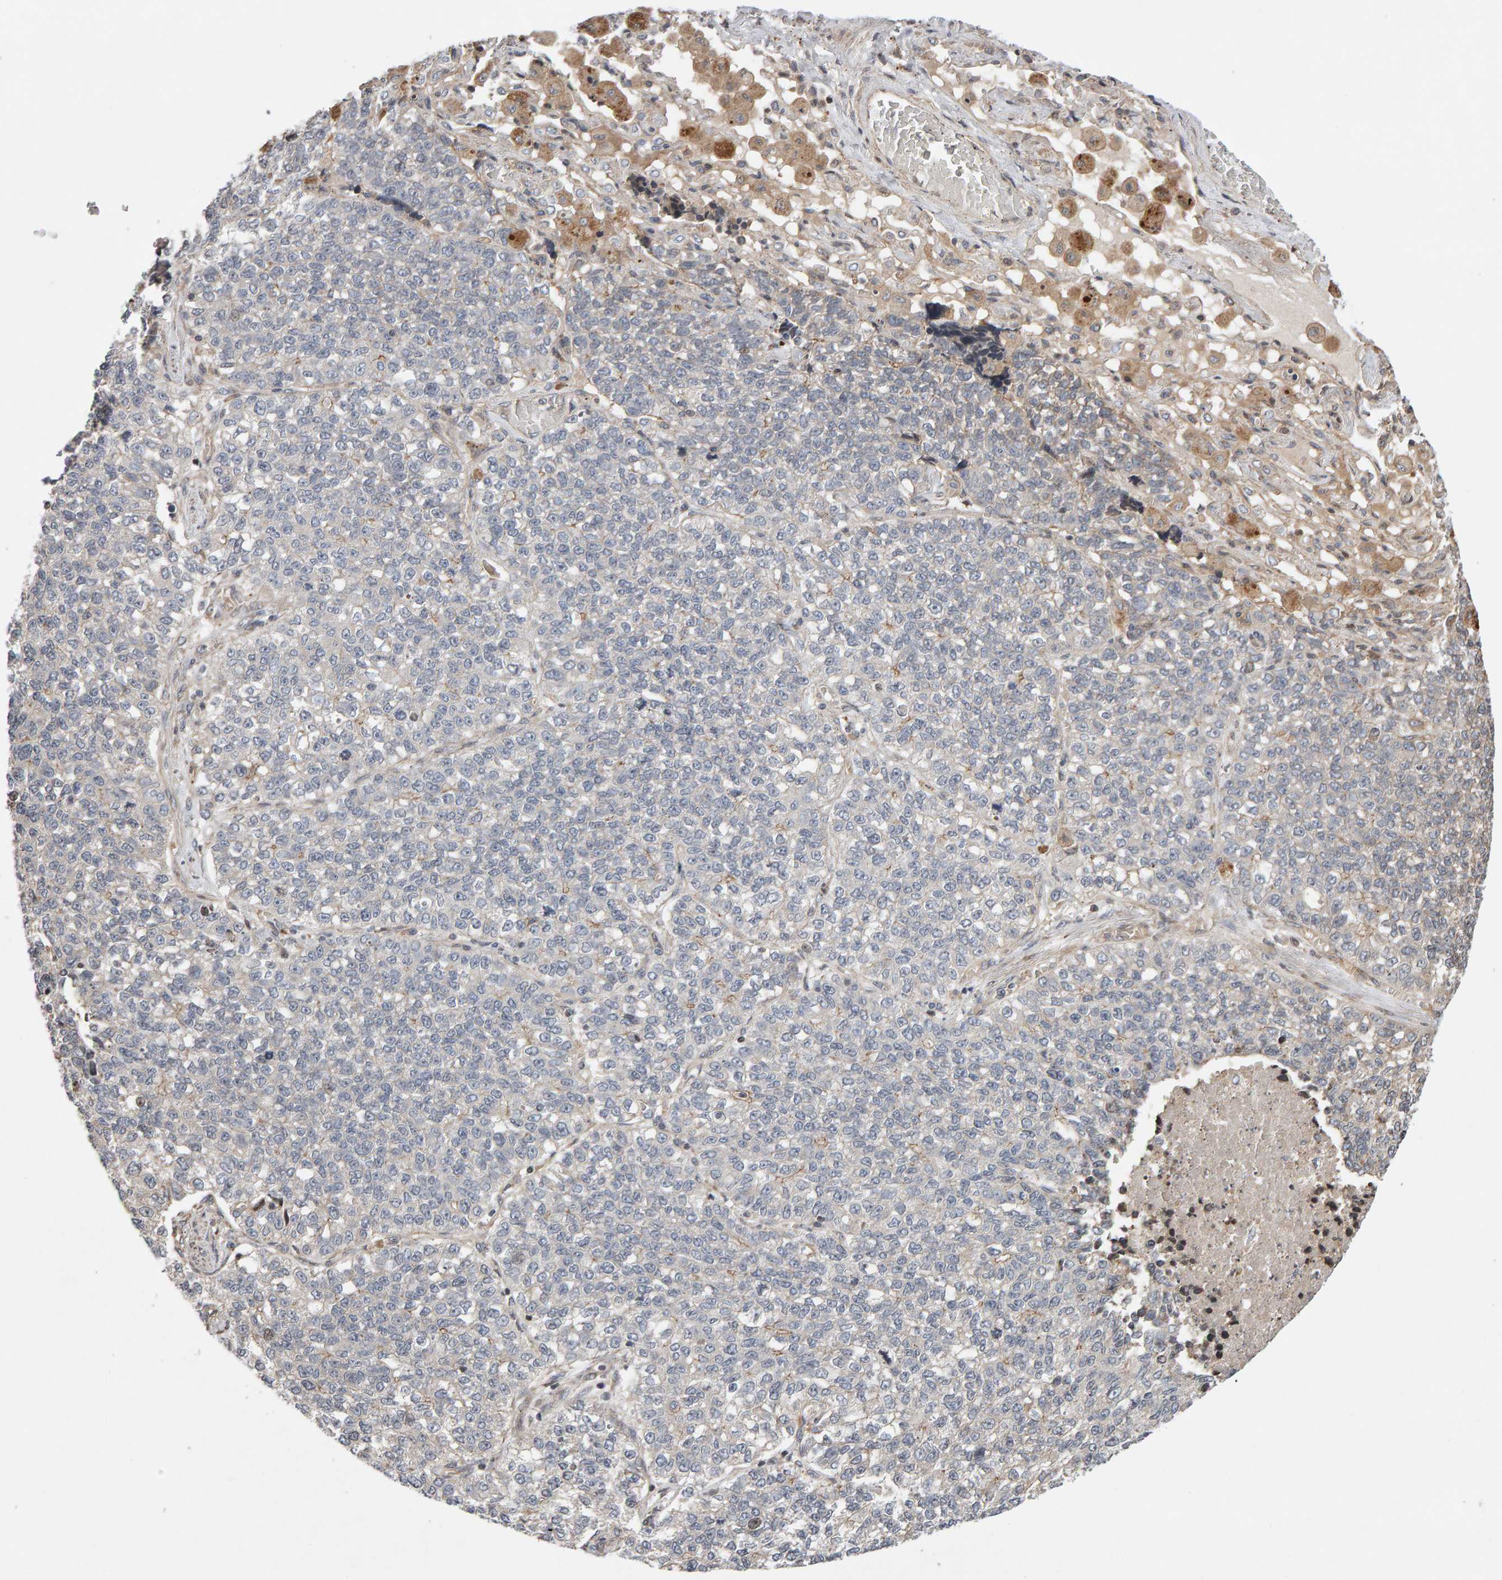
{"staining": {"intensity": "negative", "quantity": "none", "location": "none"}, "tissue": "lung cancer", "cell_type": "Tumor cells", "image_type": "cancer", "snomed": [{"axis": "morphology", "description": "Adenocarcinoma, NOS"}, {"axis": "topography", "description": "Lung"}], "caption": "Tumor cells are negative for protein expression in human lung cancer (adenocarcinoma). (DAB (3,3'-diaminobenzidine) immunohistochemistry (IHC) visualized using brightfield microscopy, high magnification).", "gene": "LZTS1", "patient": {"sex": "male", "age": 49}}